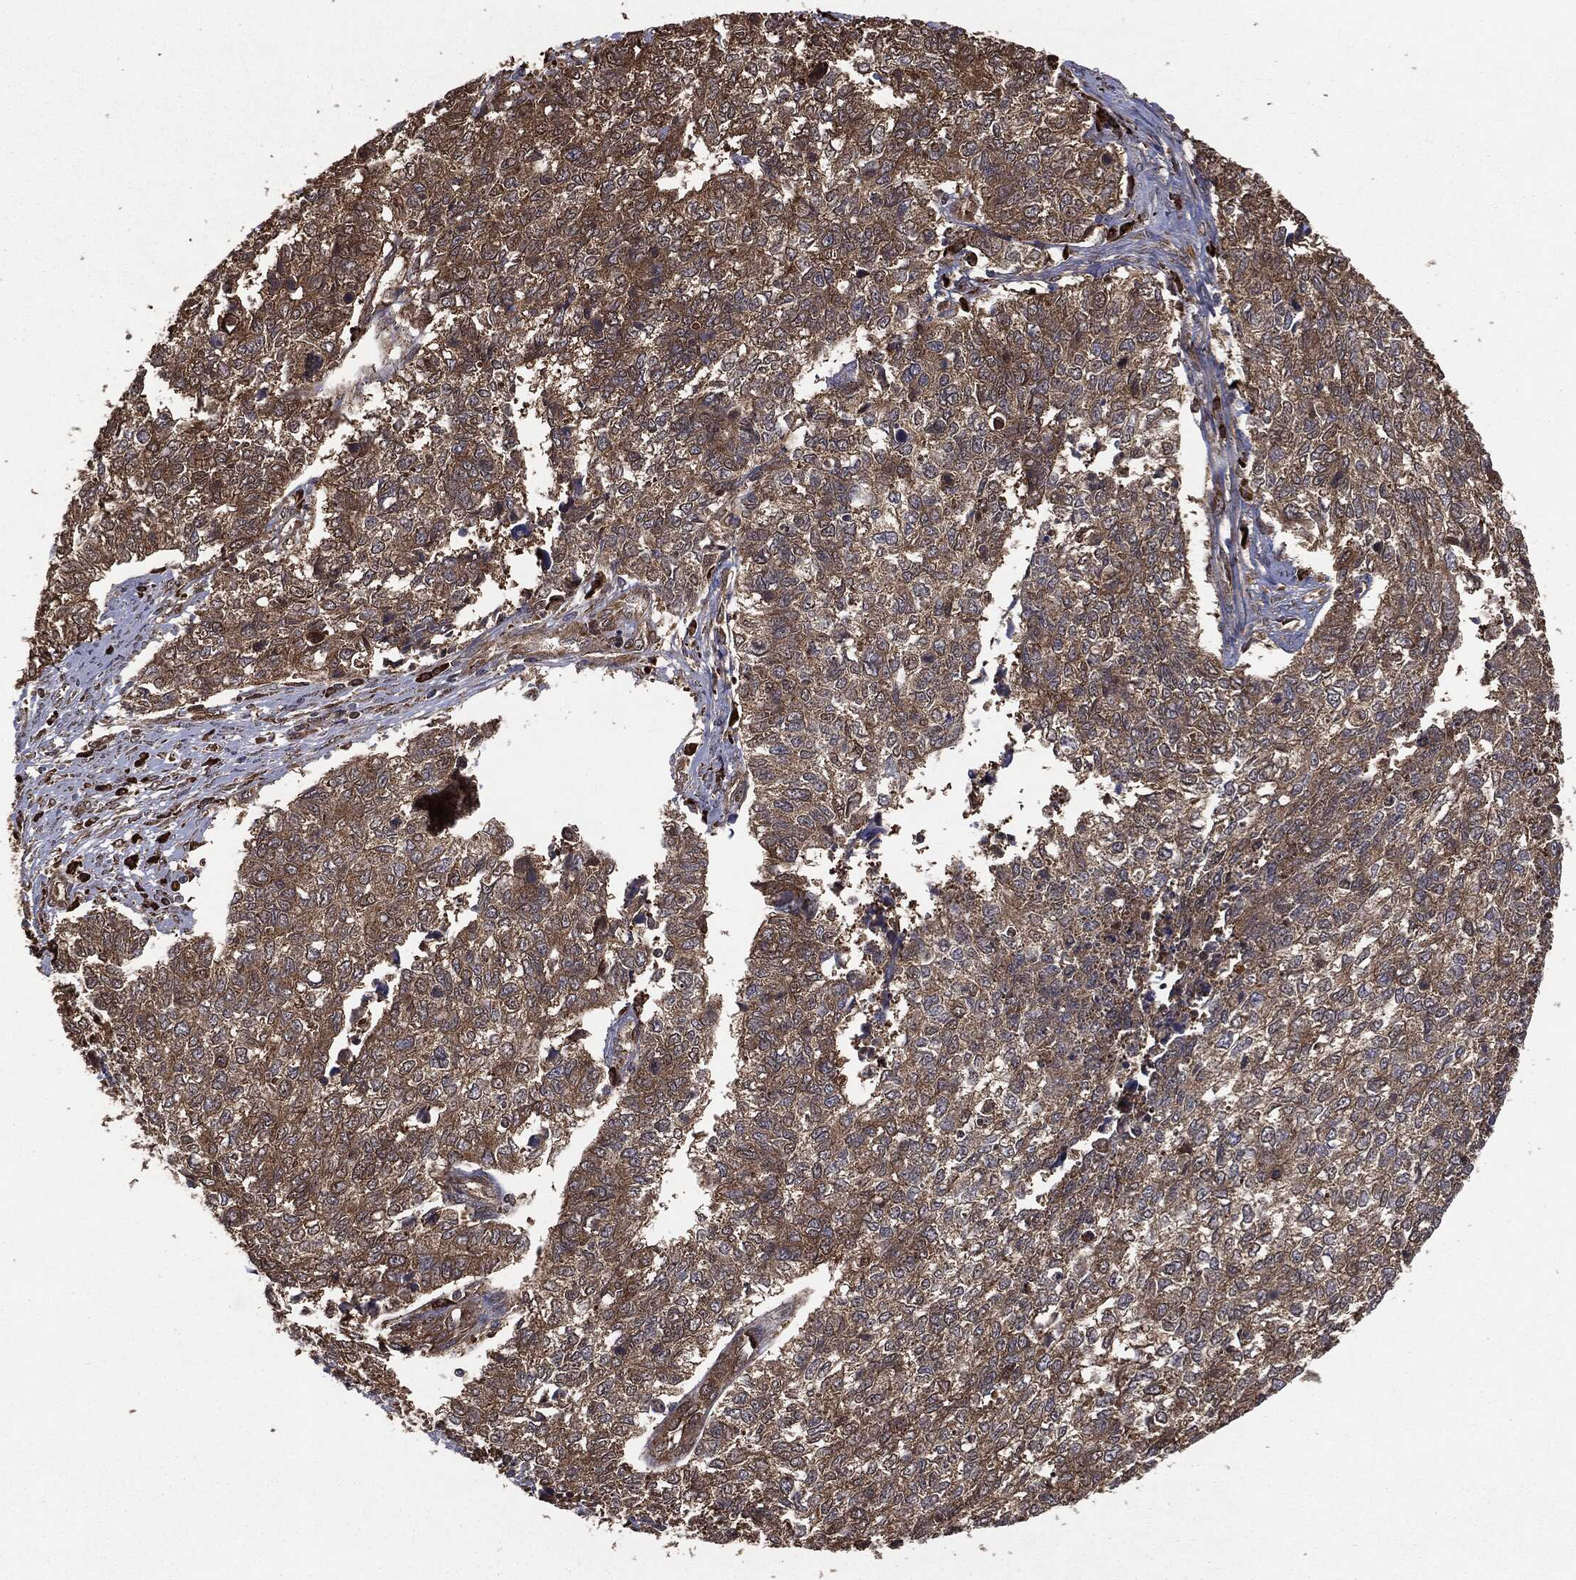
{"staining": {"intensity": "moderate", "quantity": "25%-75%", "location": "cytoplasmic/membranous"}, "tissue": "cervical cancer", "cell_type": "Tumor cells", "image_type": "cancer", "snomed": [{"axis": "morphology", "description": "Adenocarcinoma, NOS"}, {"axis": "topography", "description": "Cervix"}], "caption": "IHC staining of adenocarcinoma (cervical), which reveals medium levels of moderate cytoplasmic/membranous expression in approximately 25%-75% of tumor cells indicating moderate cytoplasmic/membranous protein expression. The staining was performed using DAB (3,3'-diaminobenzidine) (brown) for protein detection and nuclei were counterstained in hematoxylin (blue).", "gene": "NME1", "patient": {"sex": "female", "age": 63}}